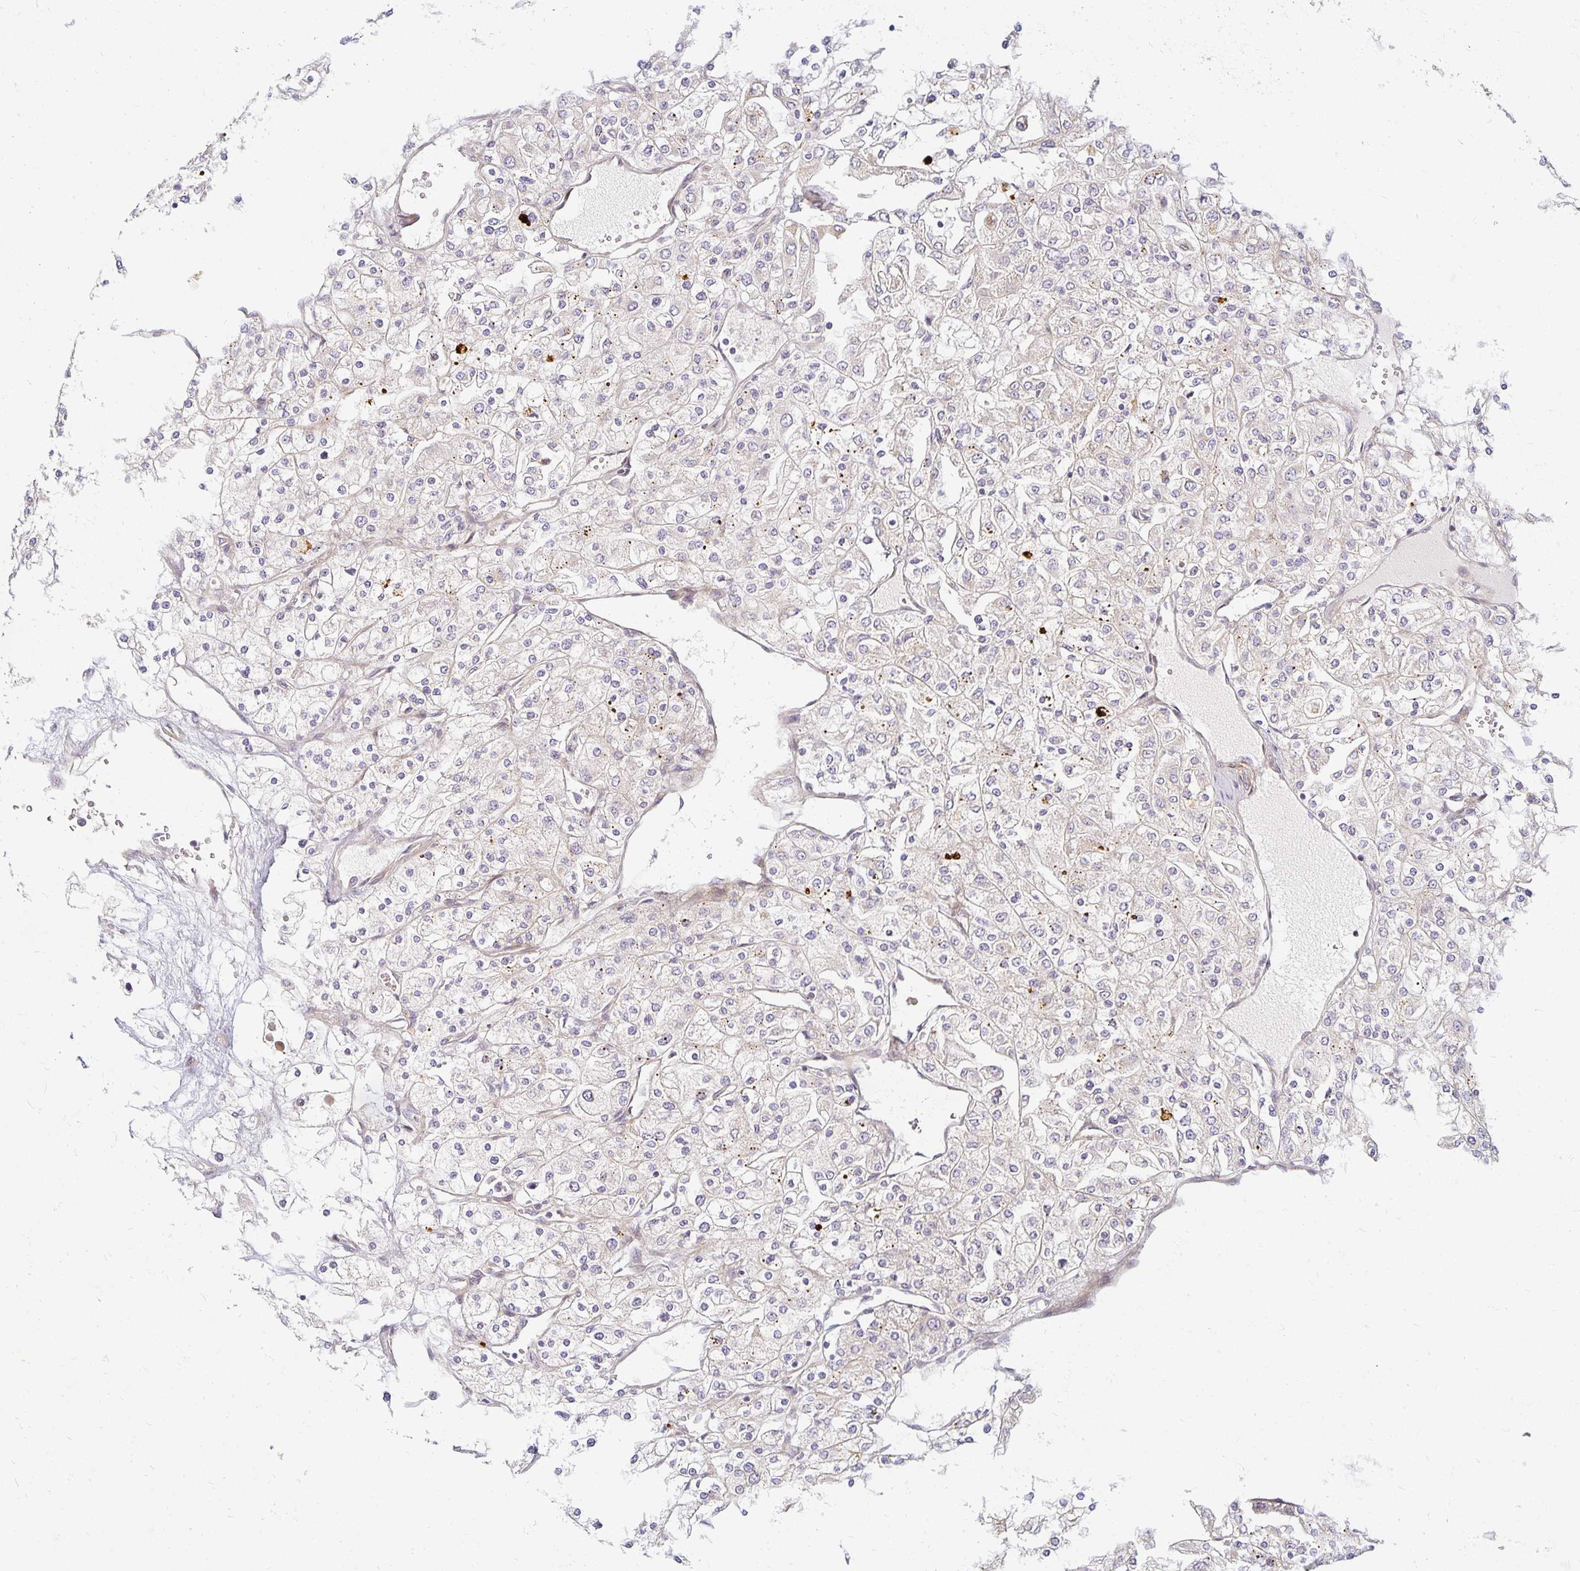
{"staining": {"intensity": "negative", "quantity": "none", "location": "none"}, "tissue": "renal cancer", "cell_type": "Tumor cells", "image_type": "cancer", "snomed": [{"axis": "morphology", "description": "Adenocarcinoma, NOS"}, {"axis": "topography", "description": "Kidney"}], "caption": "Immunohistochemistry (IHC) micrograph of neoplastic tissue: human renal adenocarcinoma stained with DAB (3,3'-diaminobenzidine) reveals no significant protein positivity in tumor cells.", "gene": "EHF", "patient": {"sex": "male", "age": 80}}